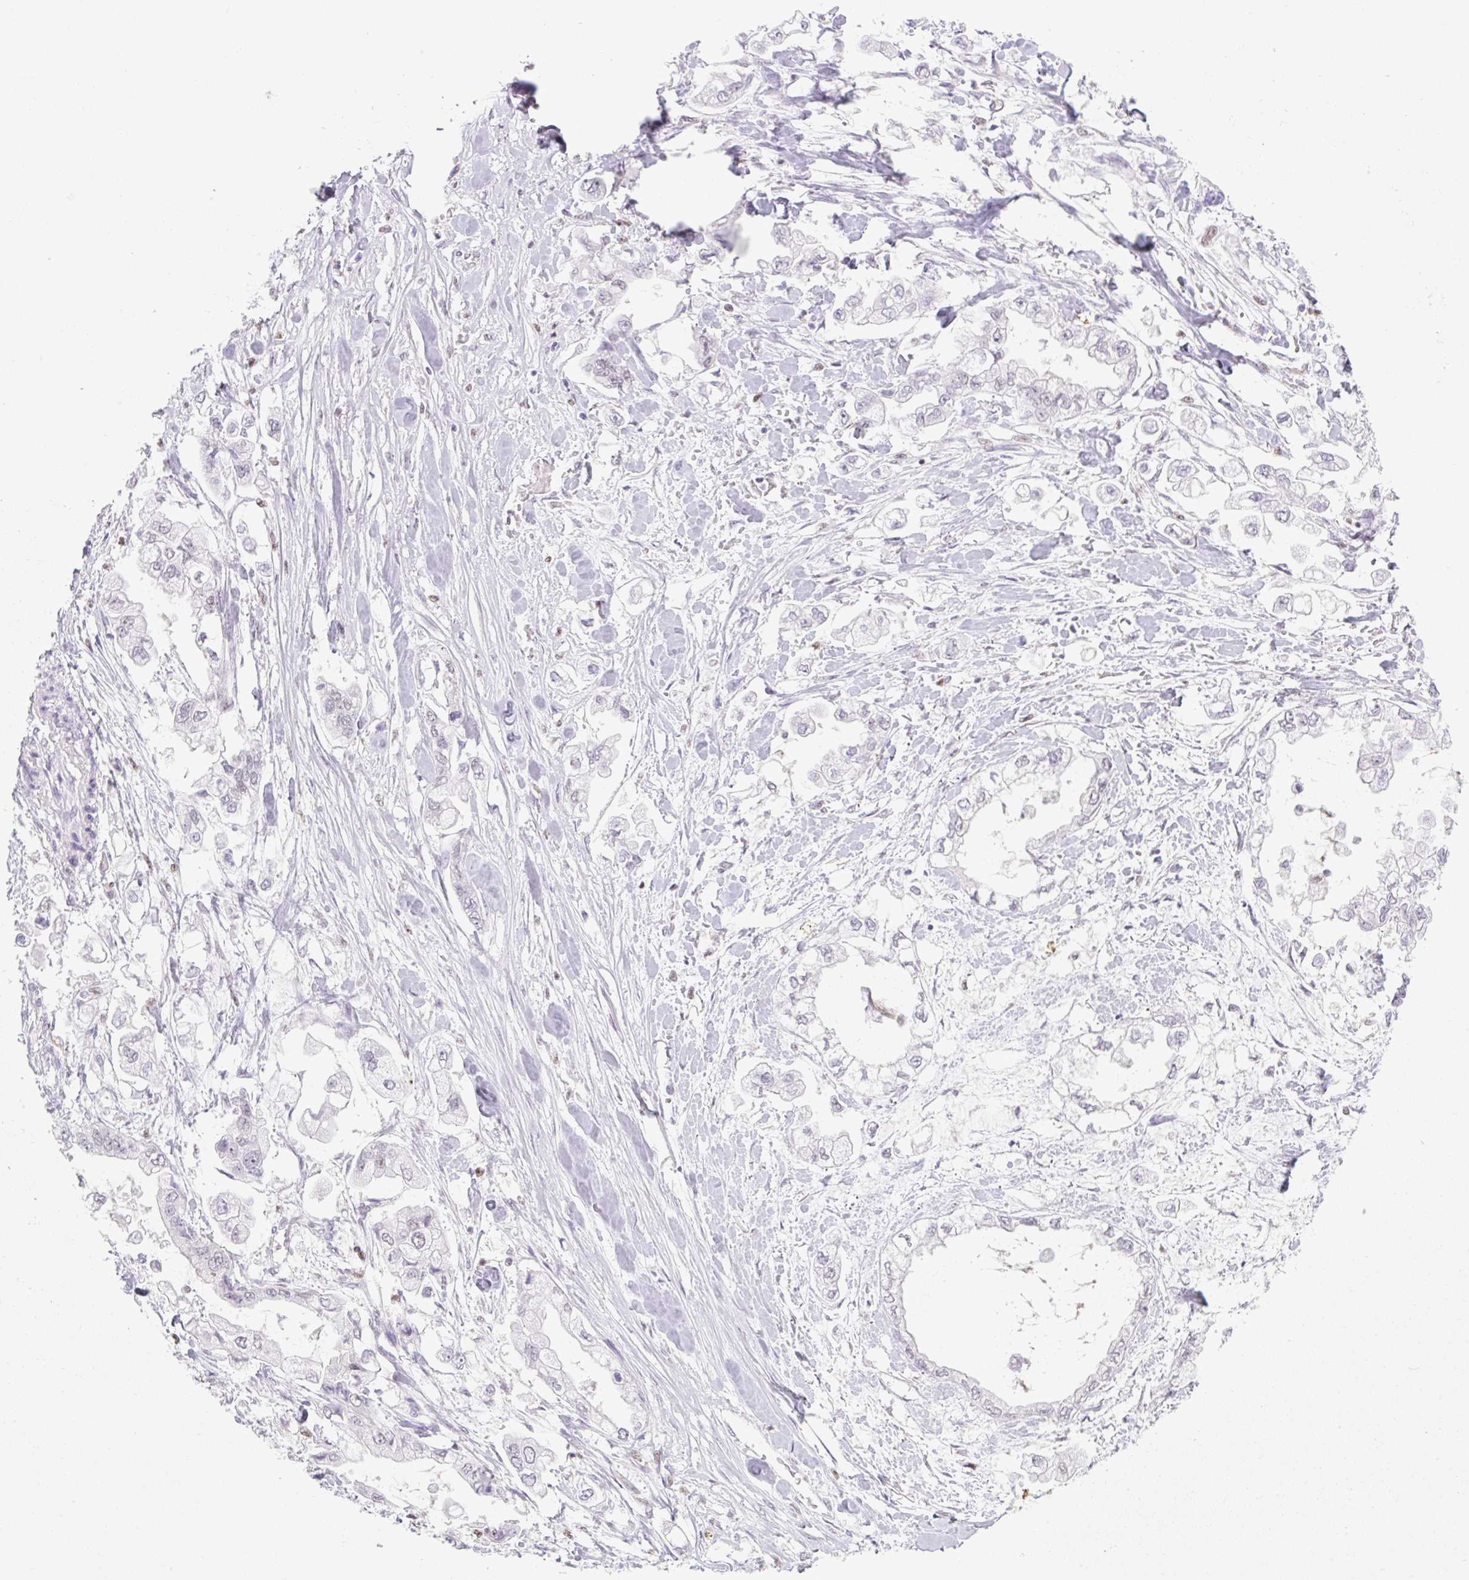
{"staining": {"intensity": "negative", "quantity": "none", "location": "none"}, "tissue": "stomach cancer", "cell_type": "Tumor cells", "image_type": "cancer", "snomed": [{"axis": "morphology", "description": "Adenocarcinoma, NOS"}, {"axis": "topography", "description": "Stomach"}], "caption": "Immunohistochemistry (IHC) micrograph of neoplastic tissue: human adenocarcinoma (stomach) stained with DAB (3,3'-diaminobenzidine) exhibits no significant protein positivity in tumor cells.", "gene": "TLE3", "patient": {"sex": "male", "age": 62}}